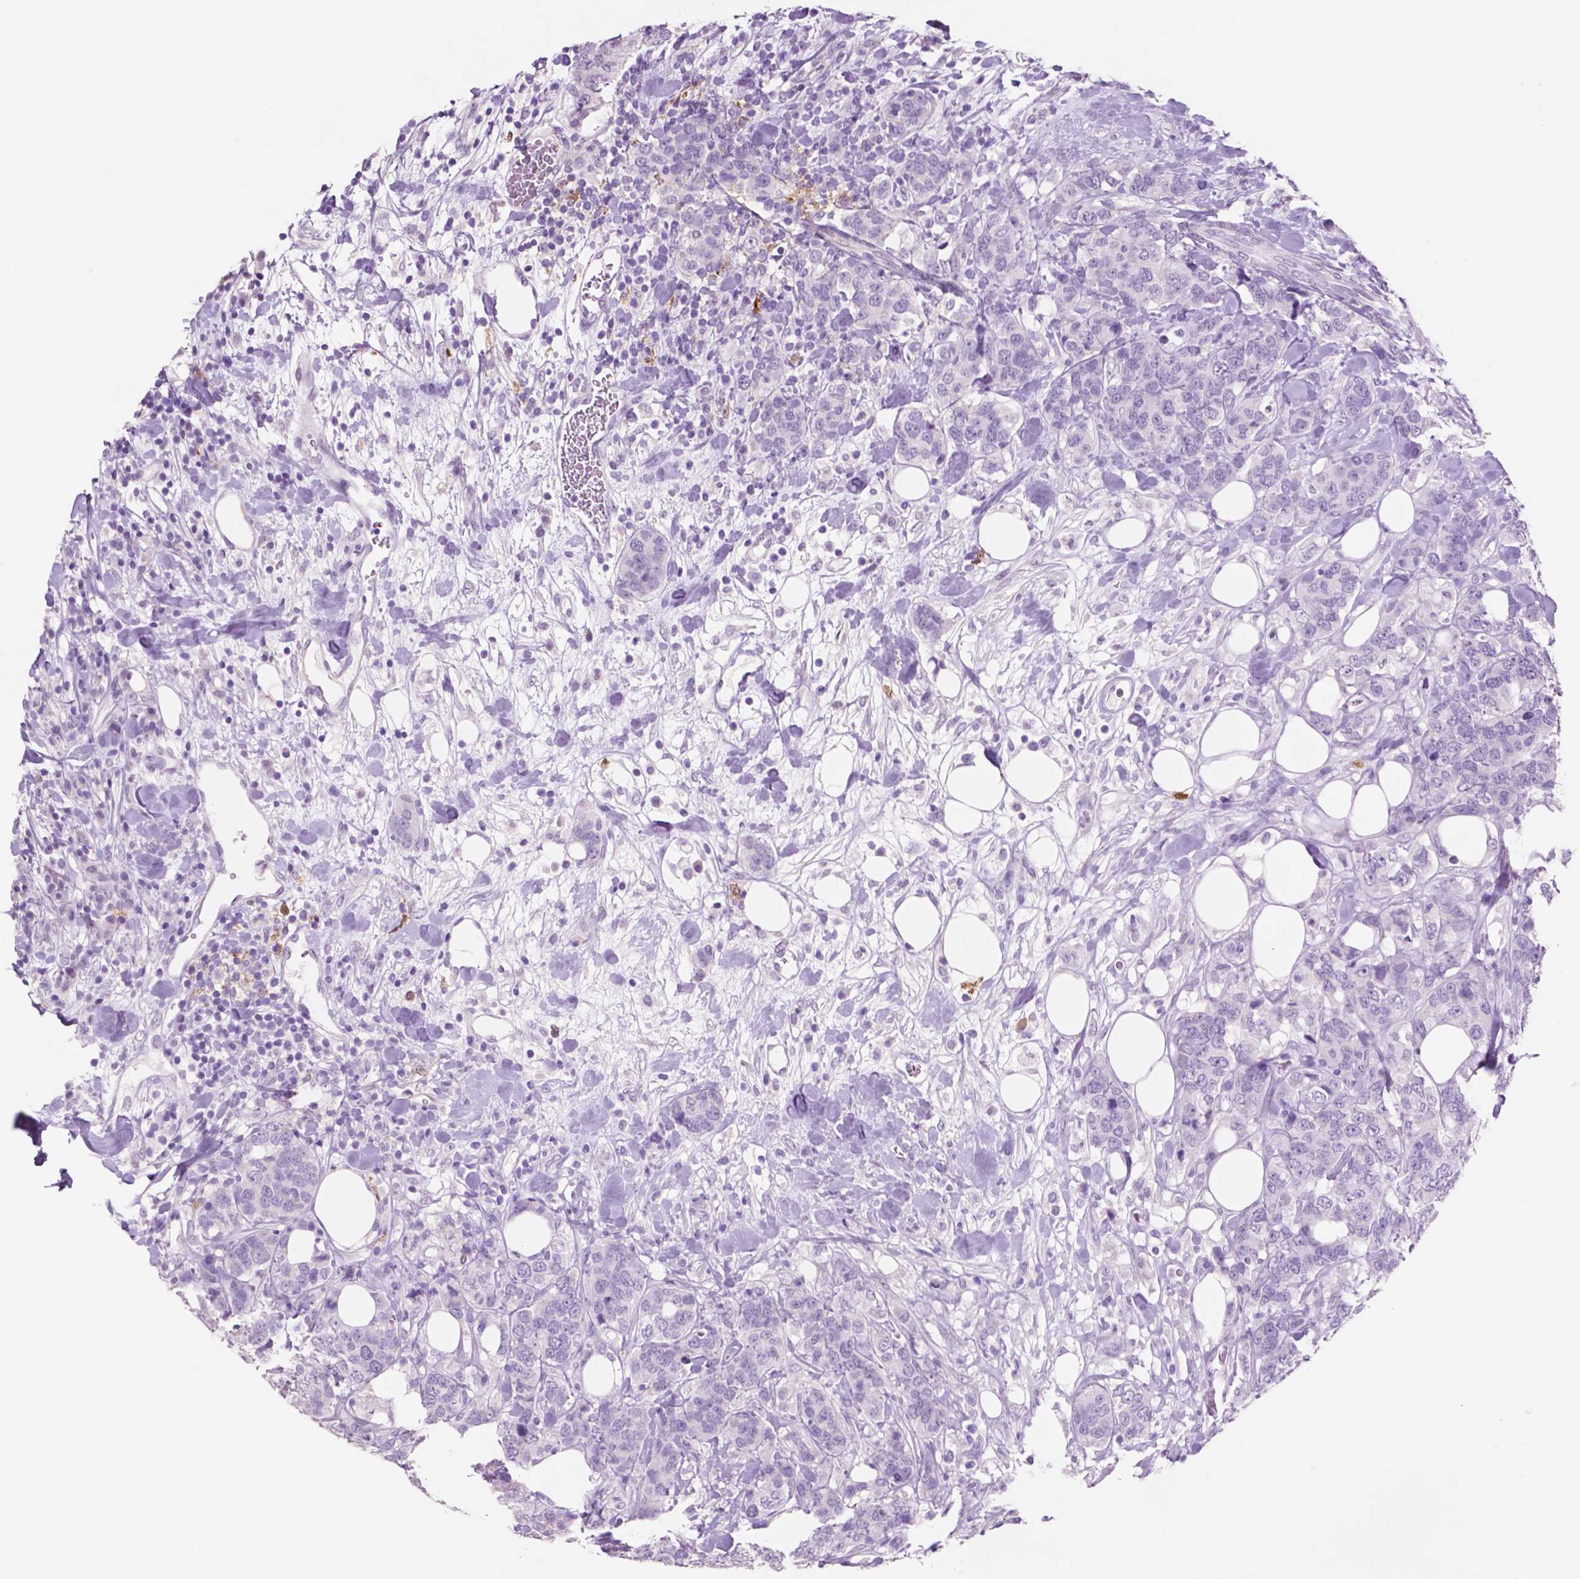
{"staining": {"intensity": "negative", "quantity": "none", "location": "none"}, "tissue": "breast cancer", "cell_type": "Tumor cells", "image_type": "cancer", "snomed": [{"axis": "morphology", "description": "Lobular carcinoma"}, {"axis": "topography", "description": "Breast"}], "caption": "Immunohistochemical staining of breast cancer shows no significant positivity in tumor cells.", "gene": "IDO1", "patient": {"sex": "female", "age": 59}}